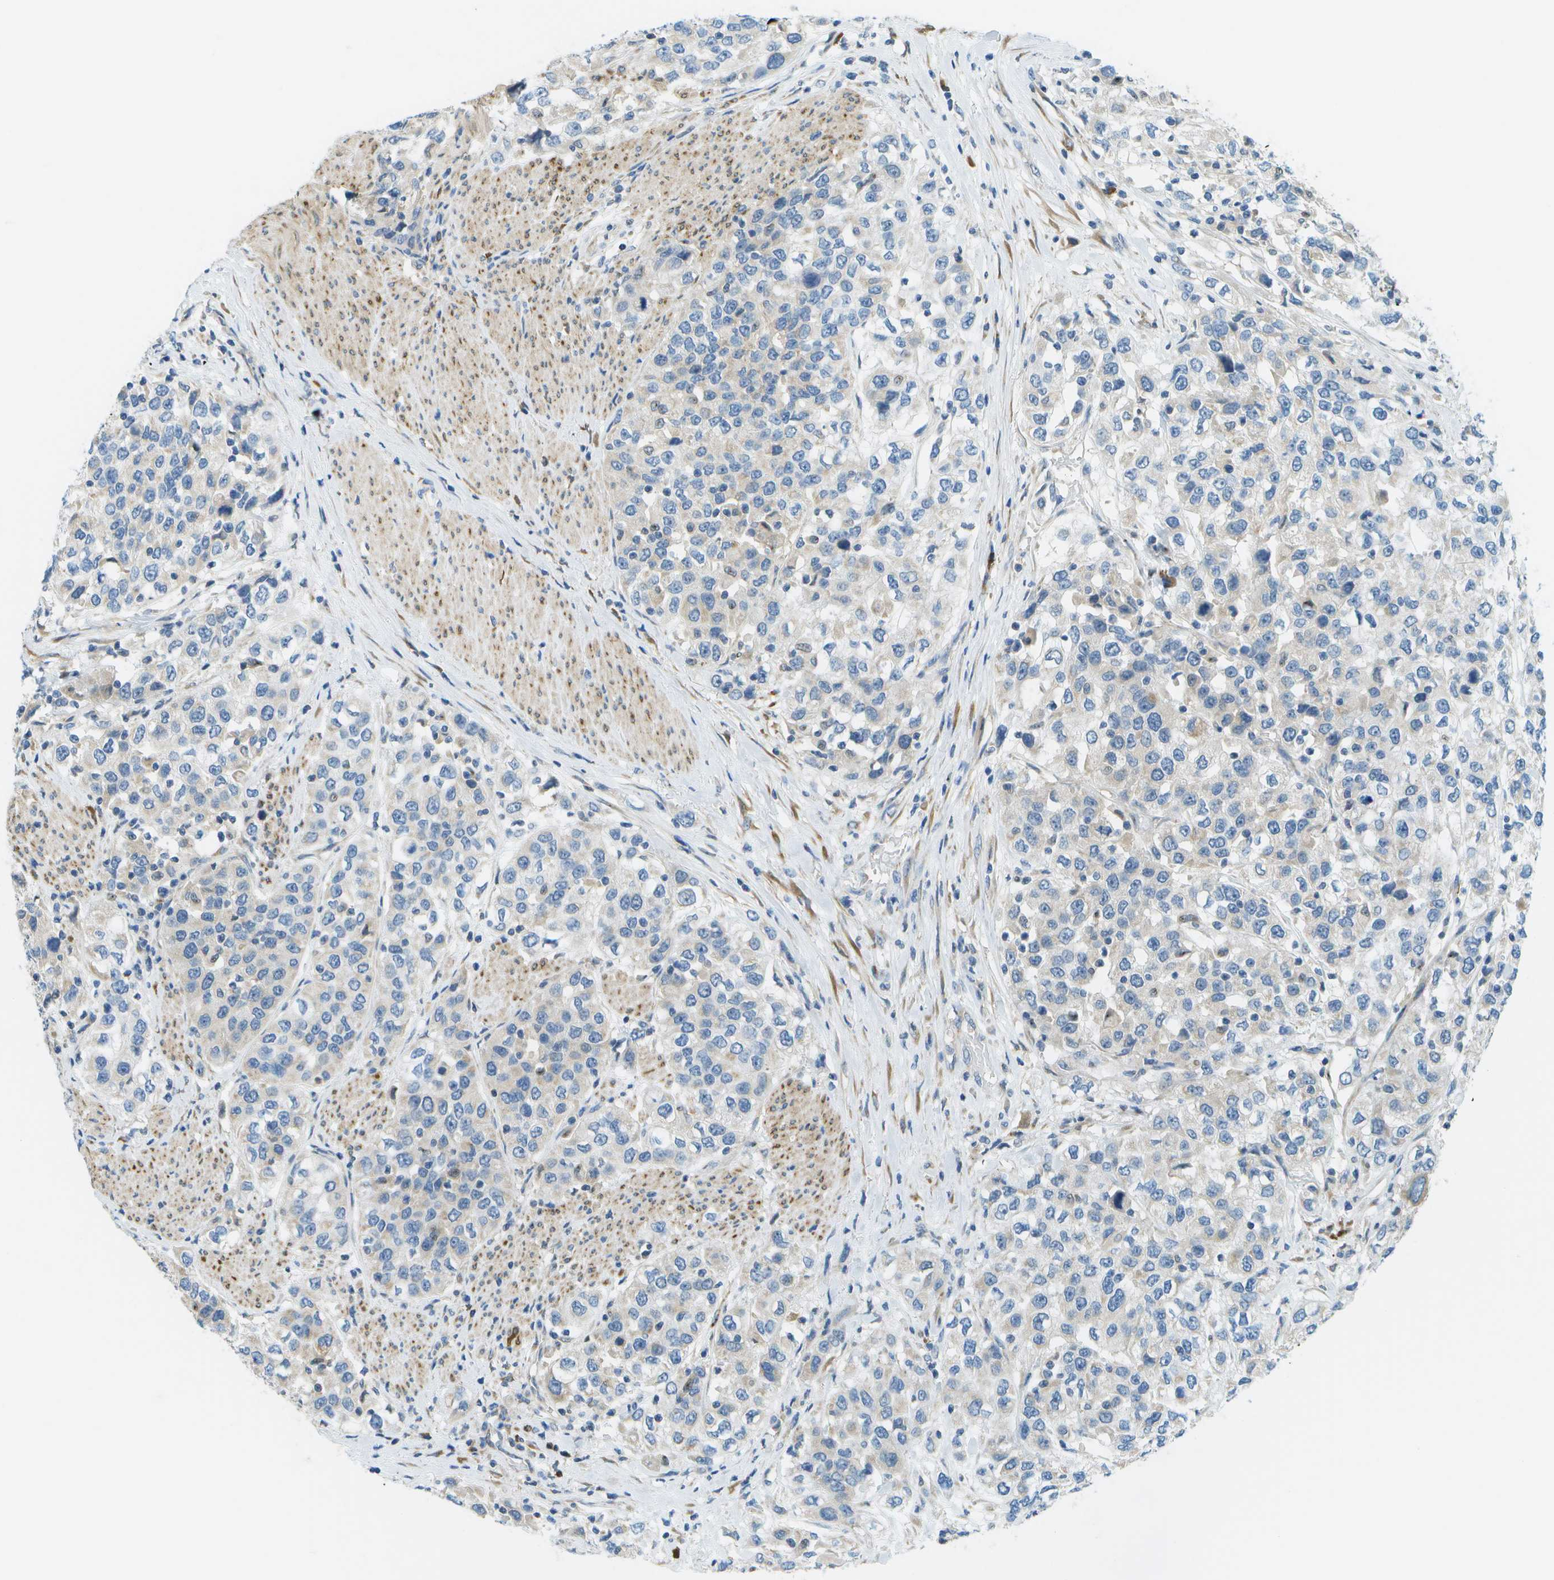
{"staining": {"intensity": "weak", "quantity": "<25%", "location": "cytoplasmic/membranous"}, "tissue": "urothelial cancer", "cell_type": "Tumor cells", "image_type": "cancer", "snomed": [{"axis": "morphology", "description": "Urothelial carcinoma, High grade"}, {"axis": "topography", "description": "Urinary bladder"}], "caption": "An IHC micrograph of urothelial cancer is shown. There is no staining in tumor cells of urothelial cancer.", "gene": "PTGIS", "patient": {"sex": "female", "age": 80}}